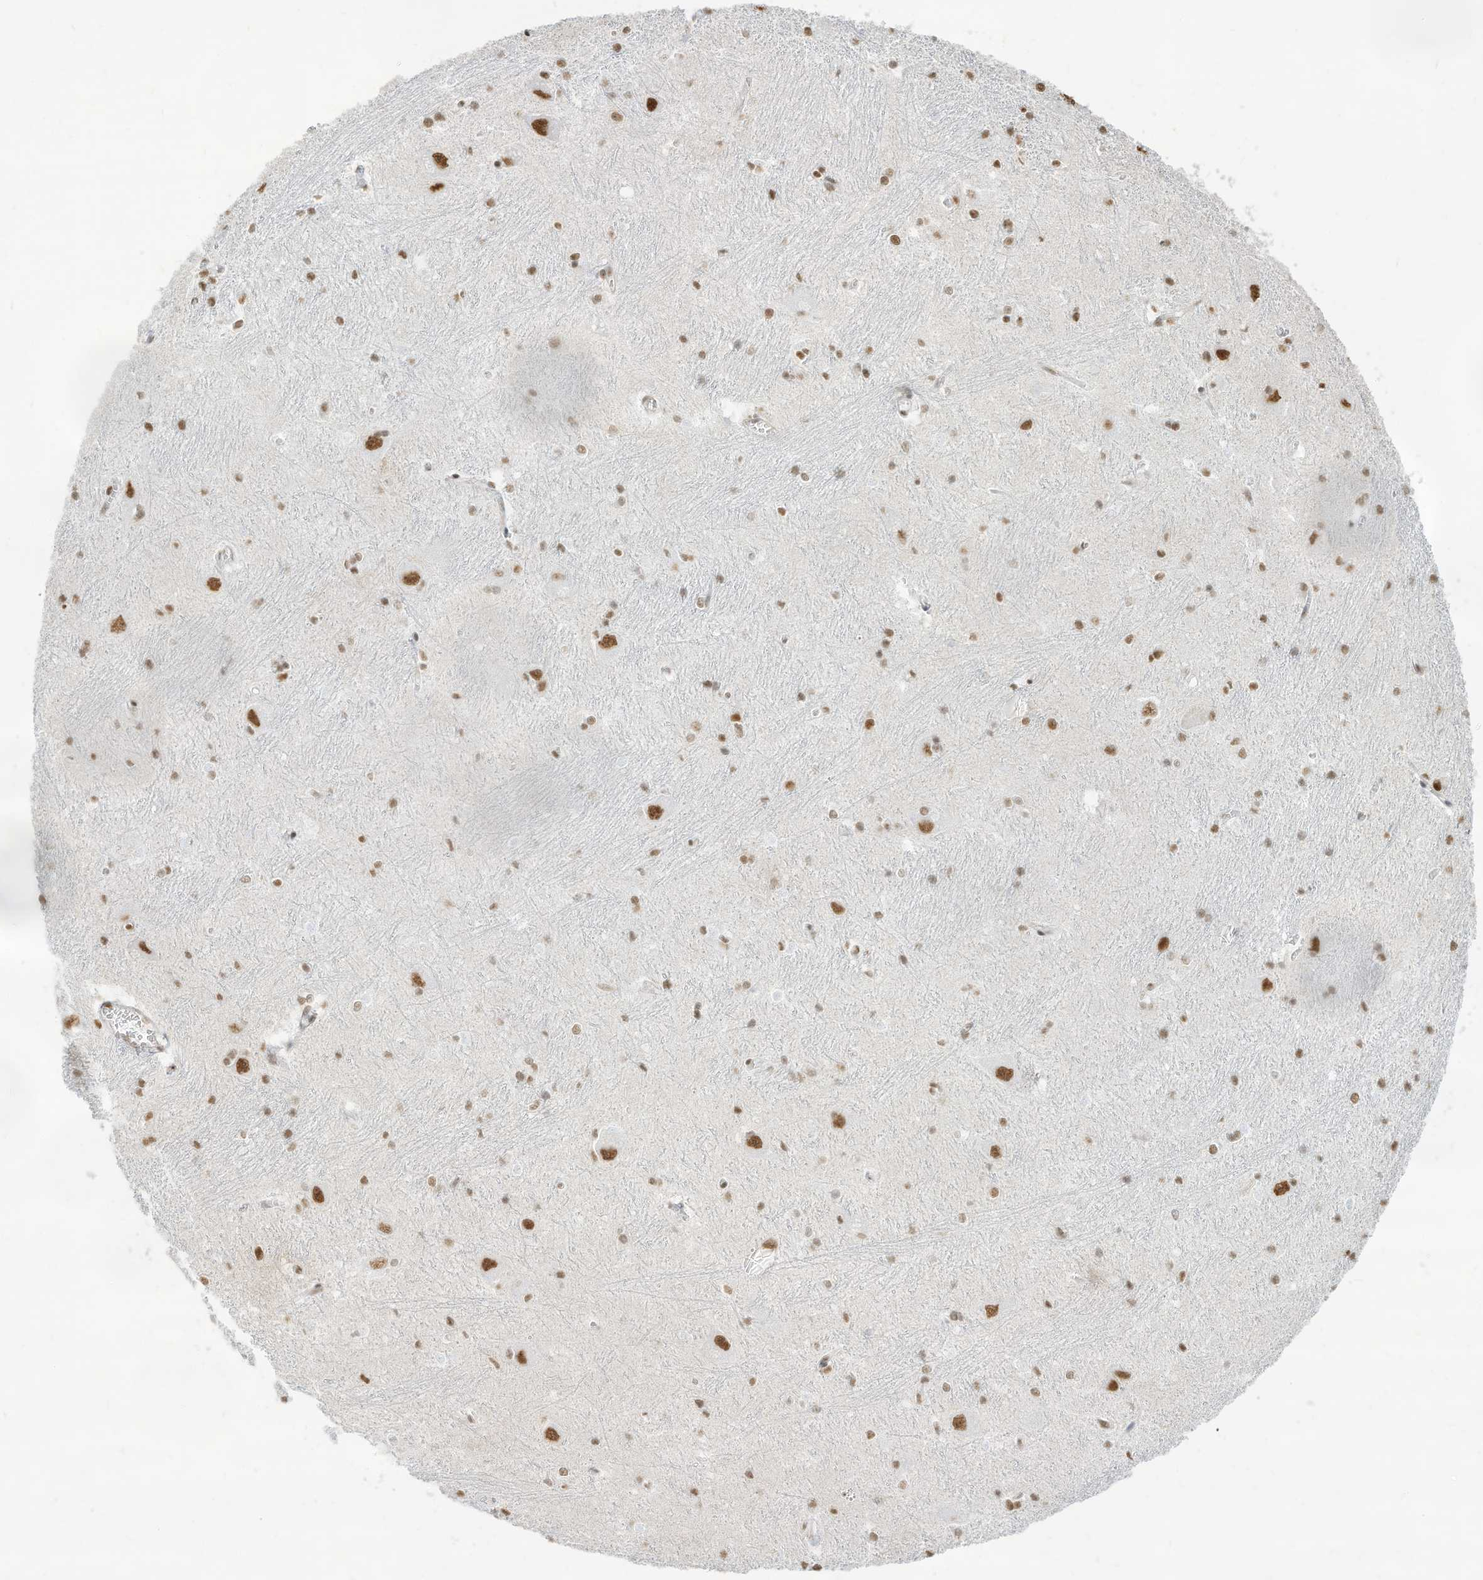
{"staining": {"intensity": "moderate", "quantity": "25%-75%", "location": "nuclear"}, "tissue": "caudate", "cell_type": "Glial cells", "image_type": "normal", "snomed": [{"axis": "morphology", "description": "Normal tissue, NOS"}, {"axis": "topography", "description": "Lateral ventricle wall"}], "caption": "A brown stain shows moderate nuclear expression of a protein in glial cells of benign caudate.", "gene": "NHSL1", "patient": {"sex": "male", "age": 37}}